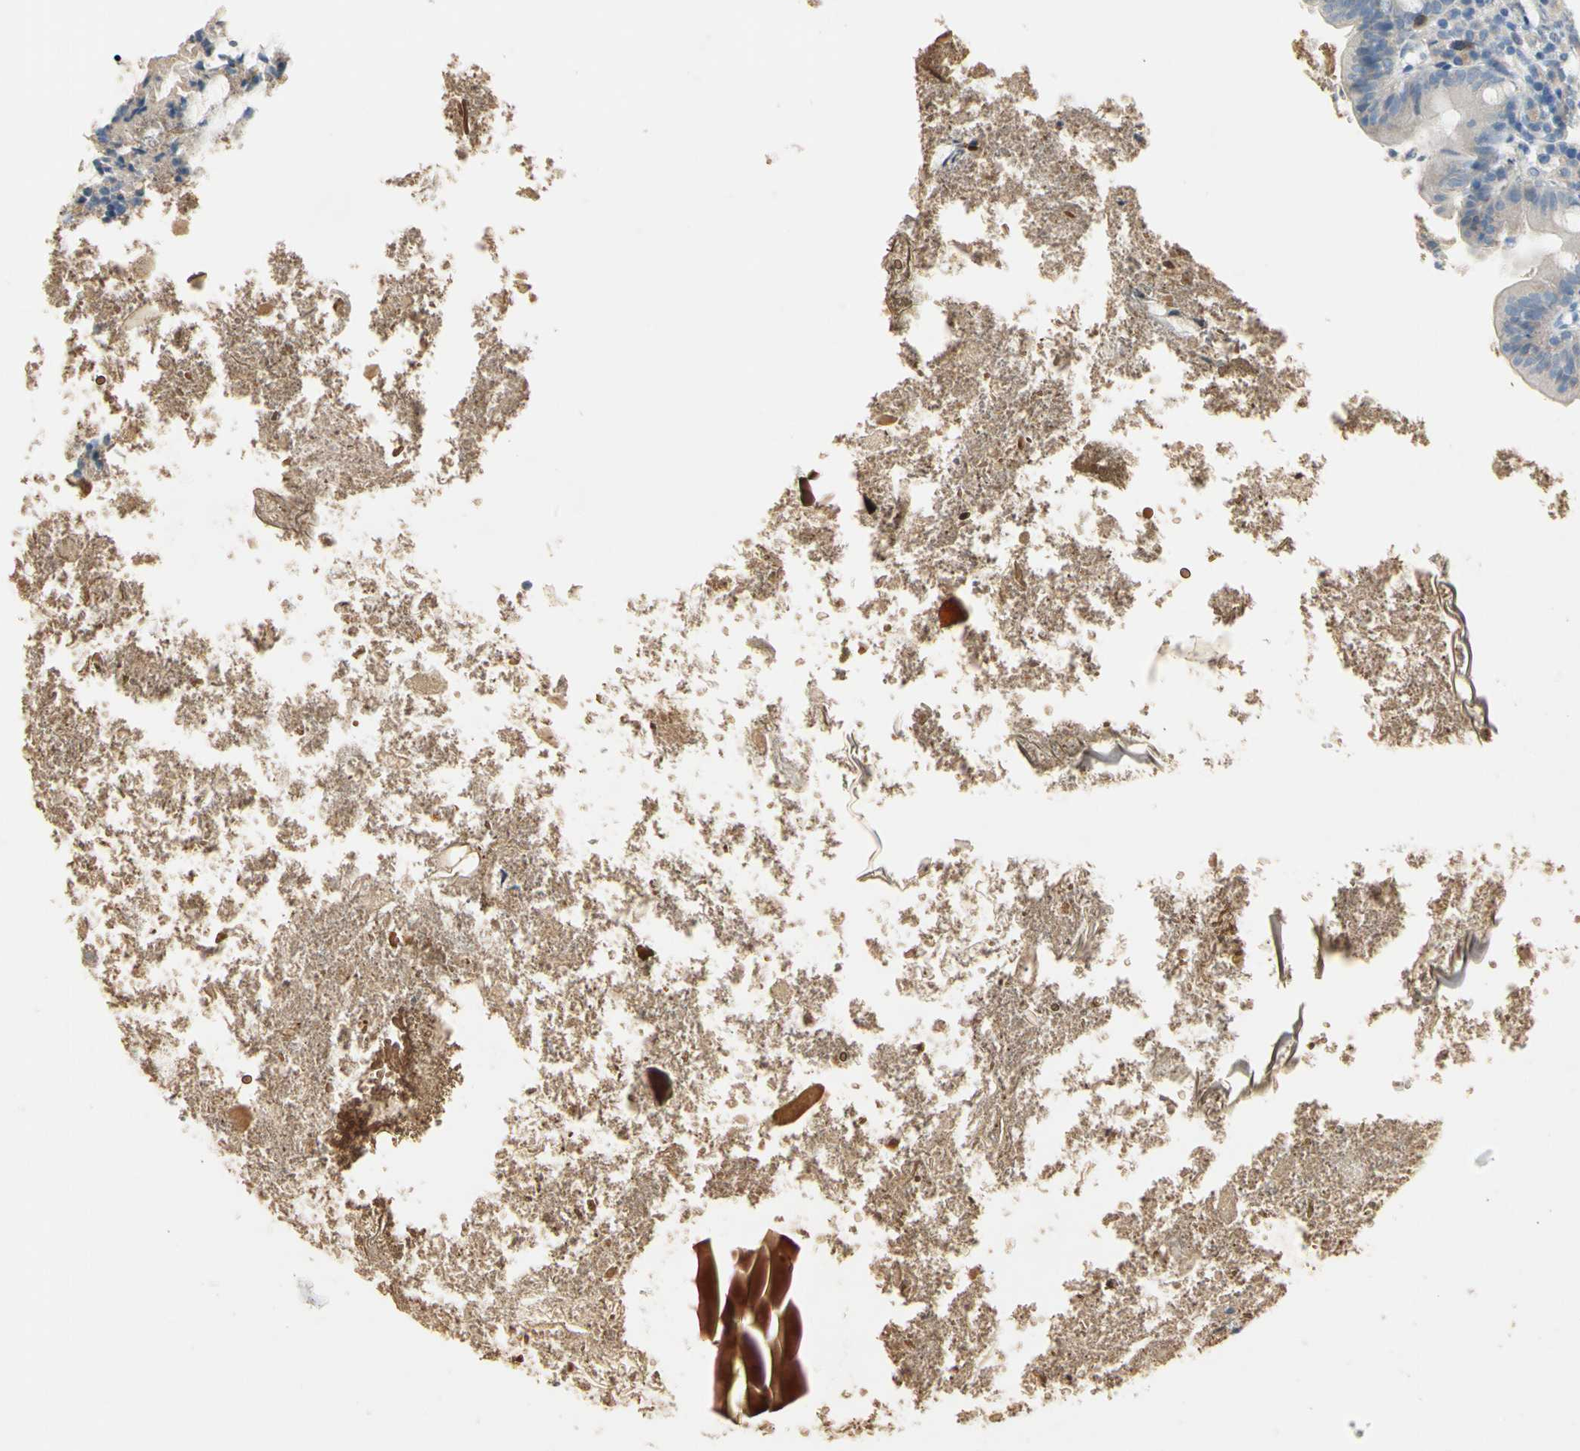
{"staining": {"intensity": "negative", "quantity": "none", "location": "none"}, "tissue": "appendix", "cell_type": "Glandular cells", "image_type": "normal", "snomed": [{"axis": "morphology", "description": "Normal tissue, NOS"}, {"axis": "topography", "description": "Appendix"}], "caption": "Photomicrograph shows no significant protein positivity in glandular cells of unremarkable appendix.", "gene": "TRAF5", "patient": {"sex": "female", "age": 10}}